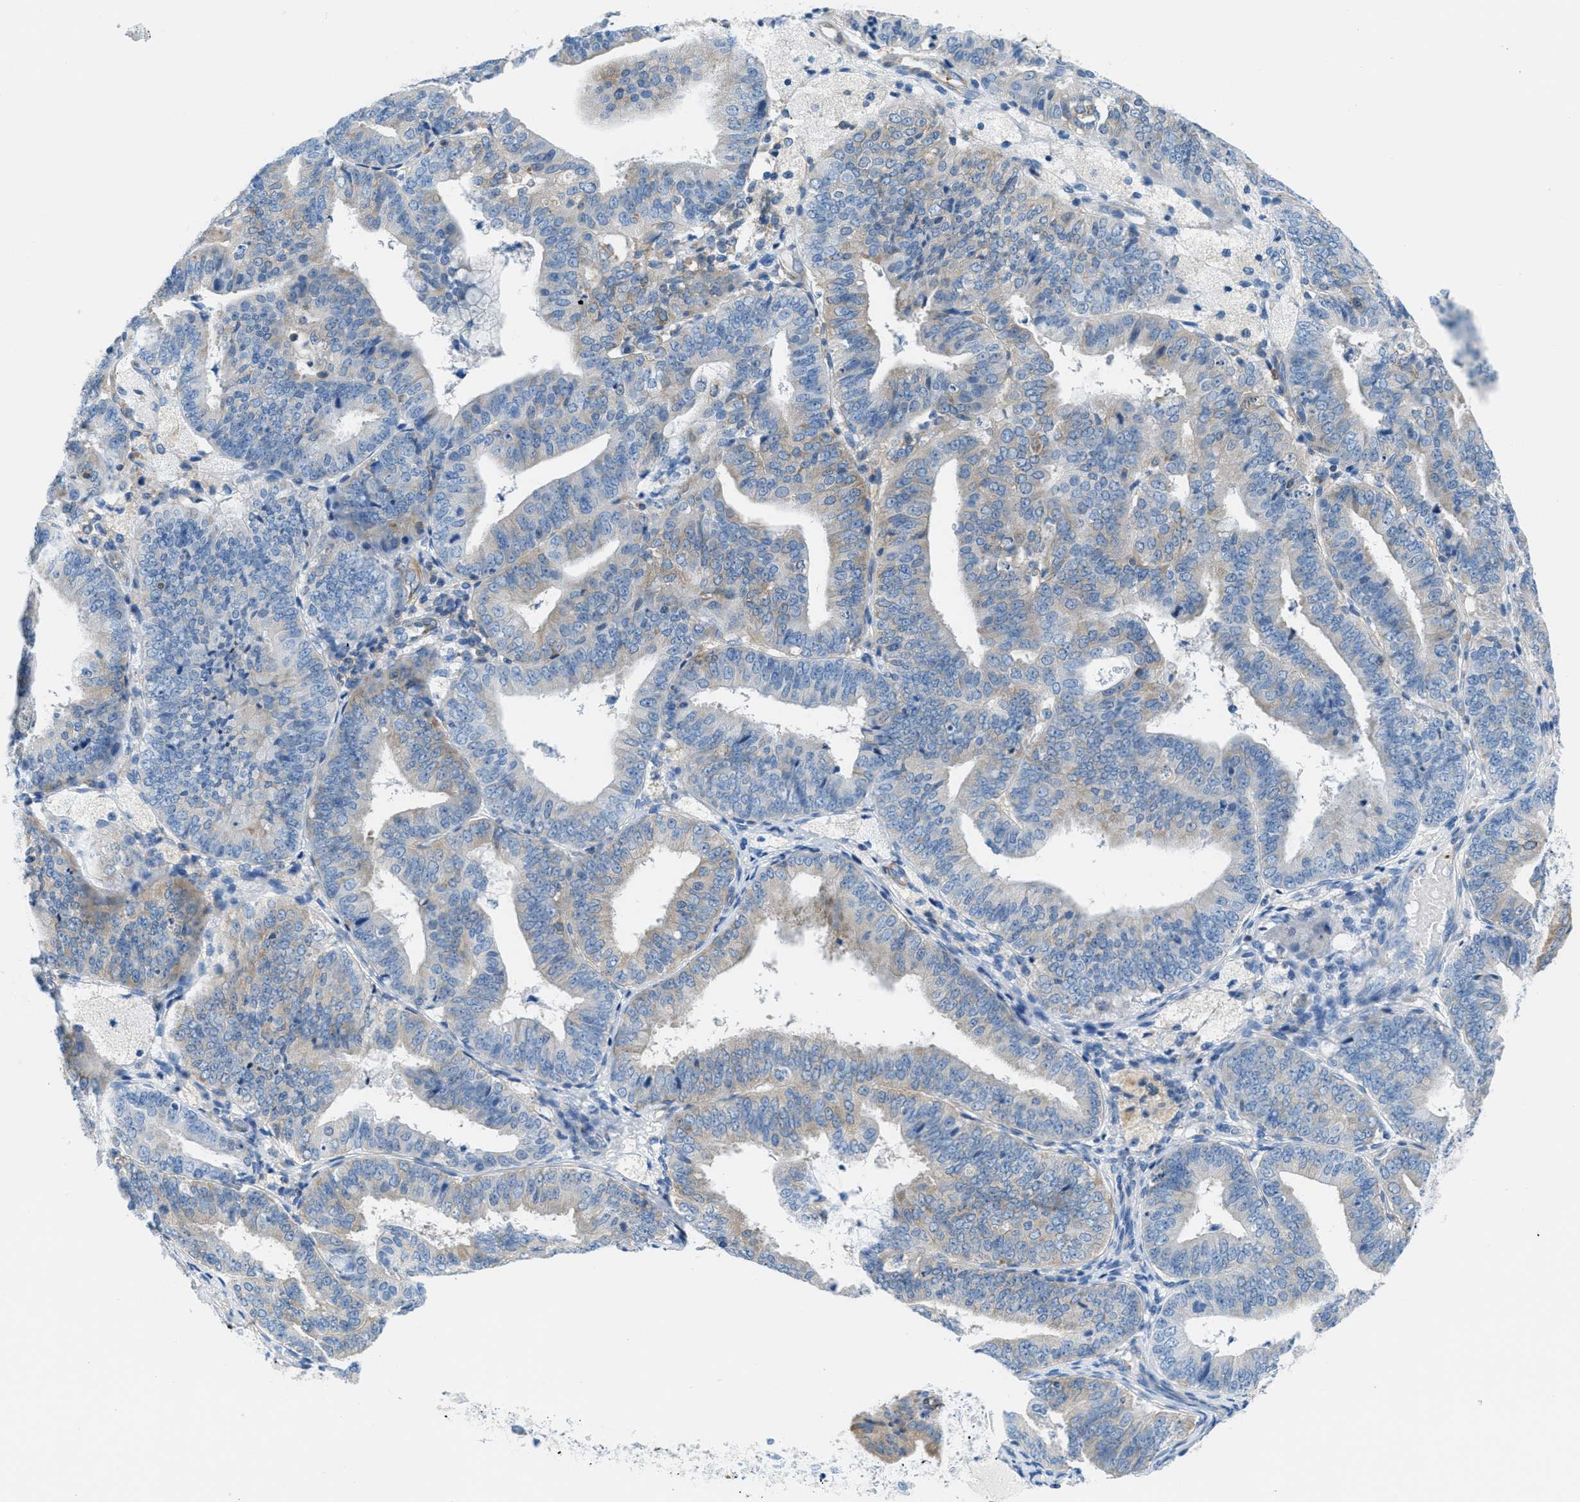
{"staining": {"intensity": "weak", "quantity": "25%-75%", "location": "cytoplasmic/membranous"}, "tissue": "endometrial cancer", "cell_type": "Tumor cells", "image_type": "cancer", "snomed": [{"axis": "morphology", "description": "Adenocarcinoma, NOS"}, {"axis": "topography", "description": "Endometrium"}], "caption": "Immunohistochemical staining of endometrial adenocarcinoma reveals low levels of weak cytoplasmic/membranous protein staining in about 25%-75% of tumor cells.", "gene": "MAPRE2", "patient": {"sex": "female", "age": 63}}